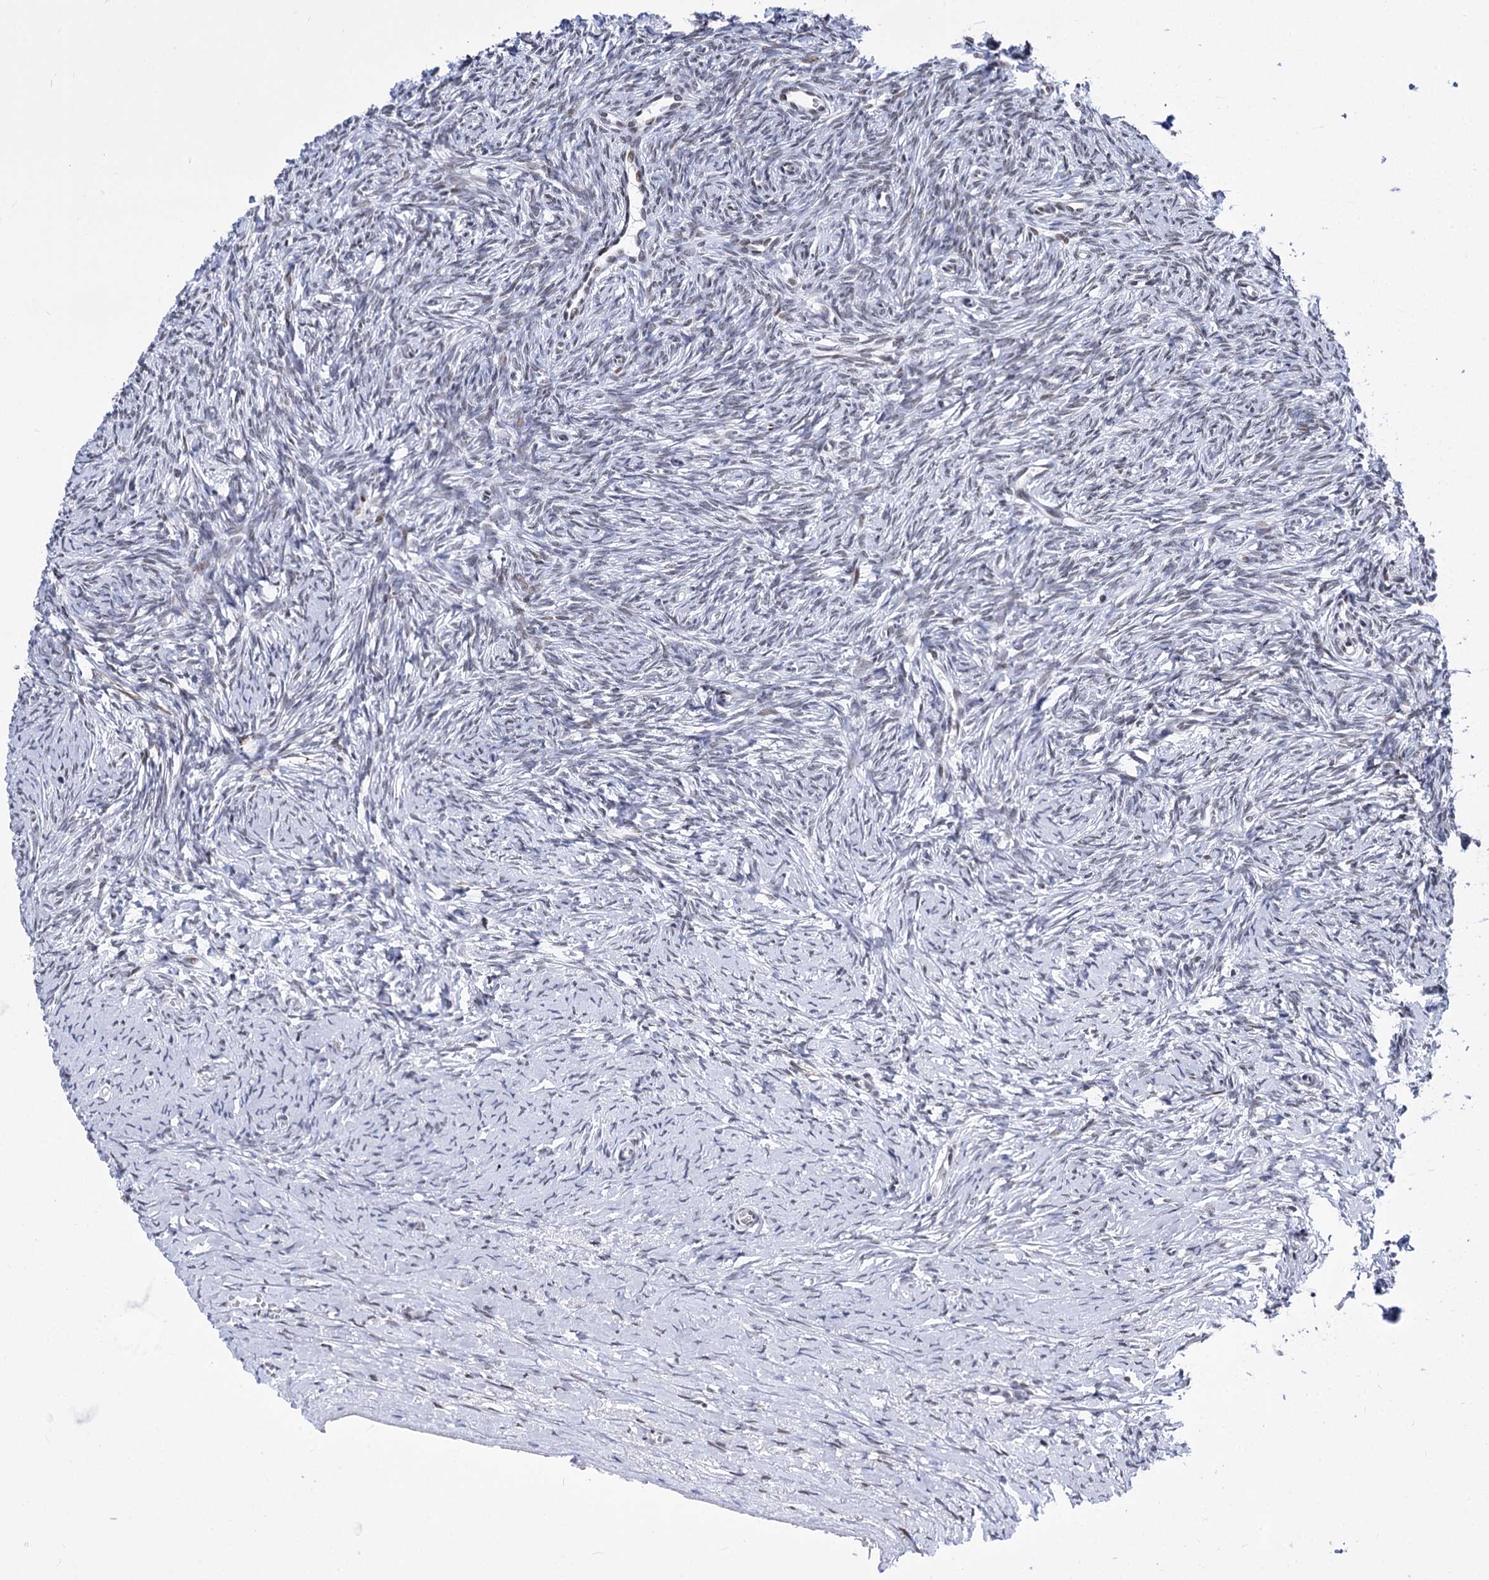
{"staining": {"intensity": "negative", "quantity": "none", "location": "none"}, "tissue": "ovary", "cell_type": "Ovarian stroma cells", "image_type": "normal", "snomed": [{"axis": "morphology", "description": "Normal tissue, NOS"}, {"axis": "morphology", "description": "Developmental malformation"}, {"axis": "topography", "description": "Ovary"}], "caption": "The immunohistochemistry (IHC) image has no significant staining in ovarian stroma cells of ovary.", "gene": "POU4F3", "patient": {"sex": "female", "age": 39}}